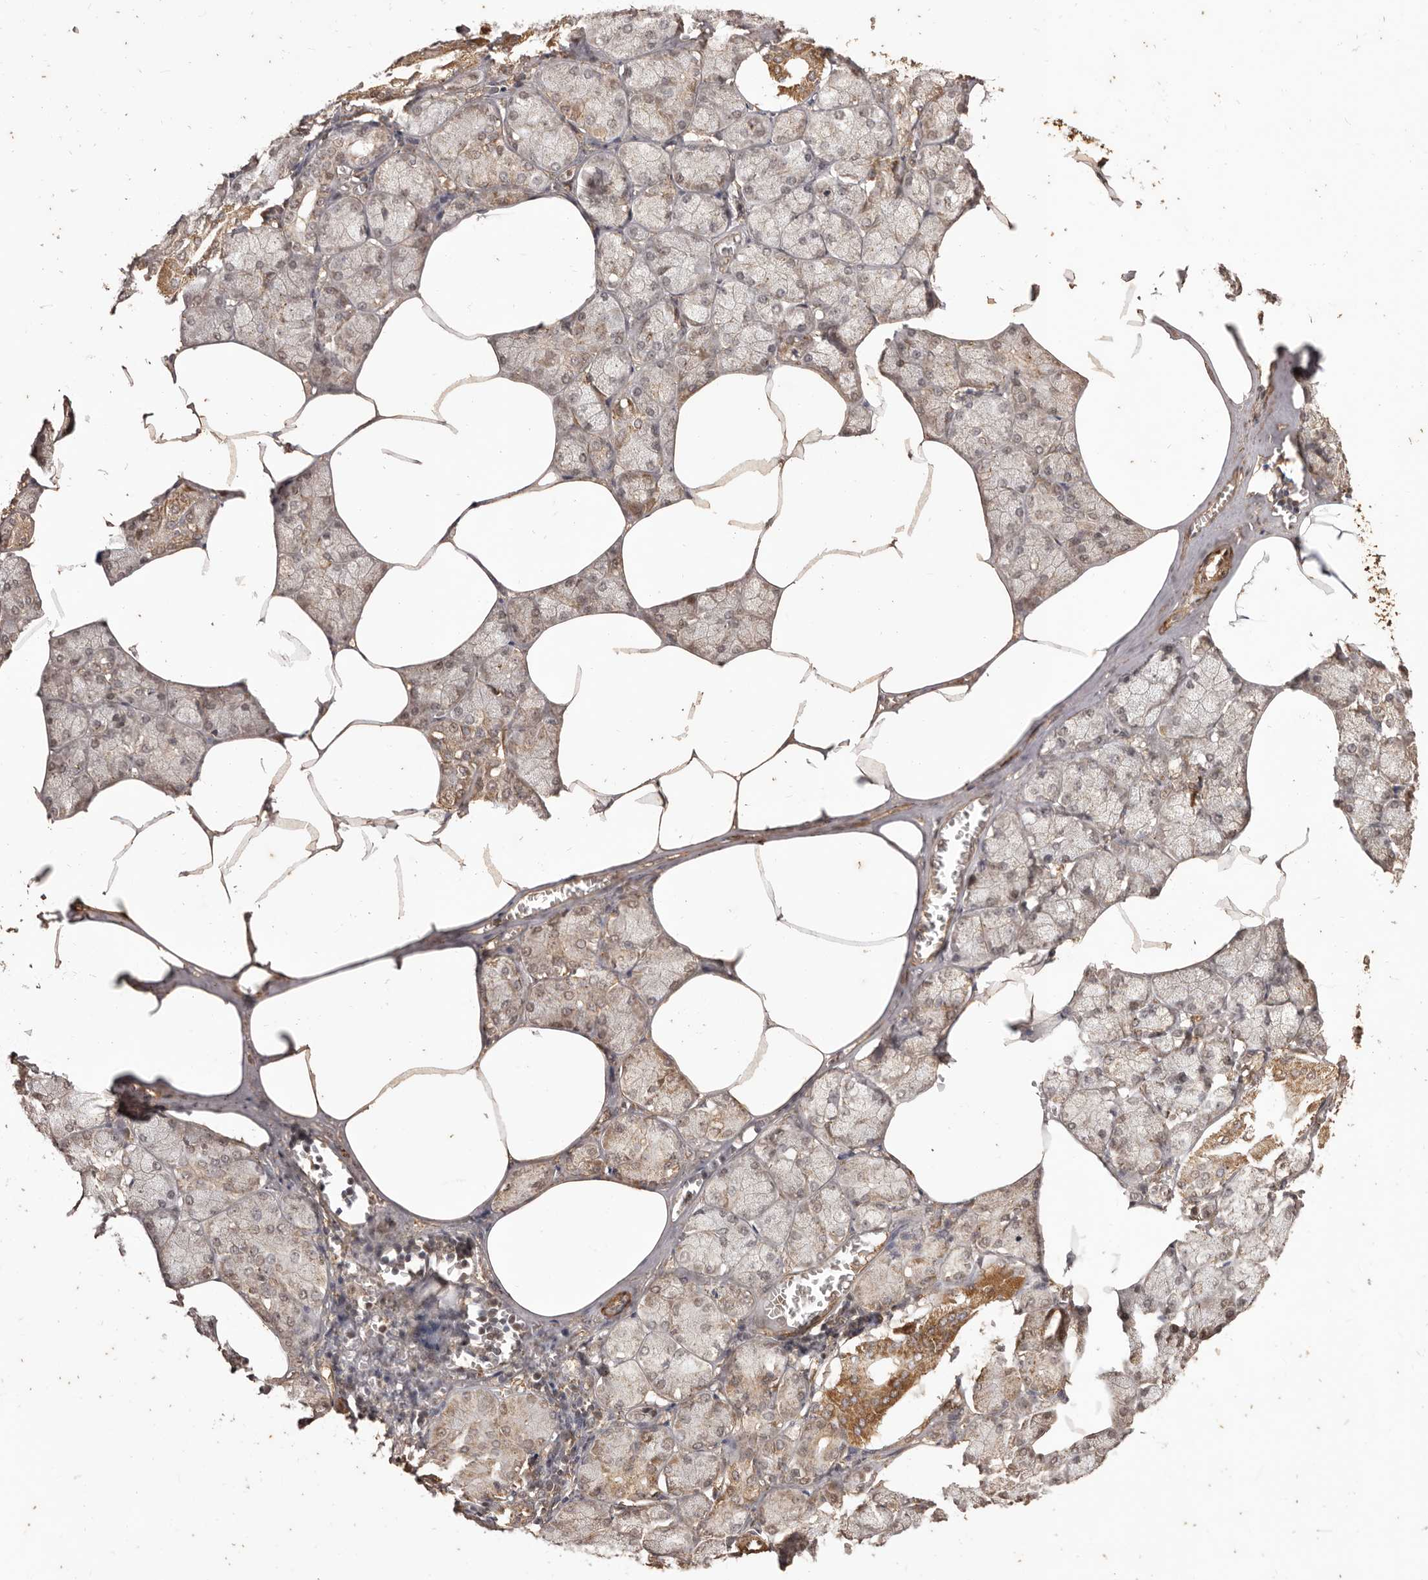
{"staining": {"intensity": "moderate", "quantity": ">75%", "location": "cytoplasmic/membranous,nuclear"}, "tissue": "salivary gland", "cell_type": "Glandular cells", "image_type": "normal", "snomed": [{"axis": "morphology", "description": "Normal tissue, NOS"}, {"axis": "topography", "description": "Salivary gland"}], "caption": "IHC of benign salivary gland reveals medium levels of moderate cytoplasmic/membranous,nuclear expression in approximately >75% of glandular cells. Nuclei are stained in blue.", "gene": "UBR2", "patient": {"sex": "male", "age": 62}}